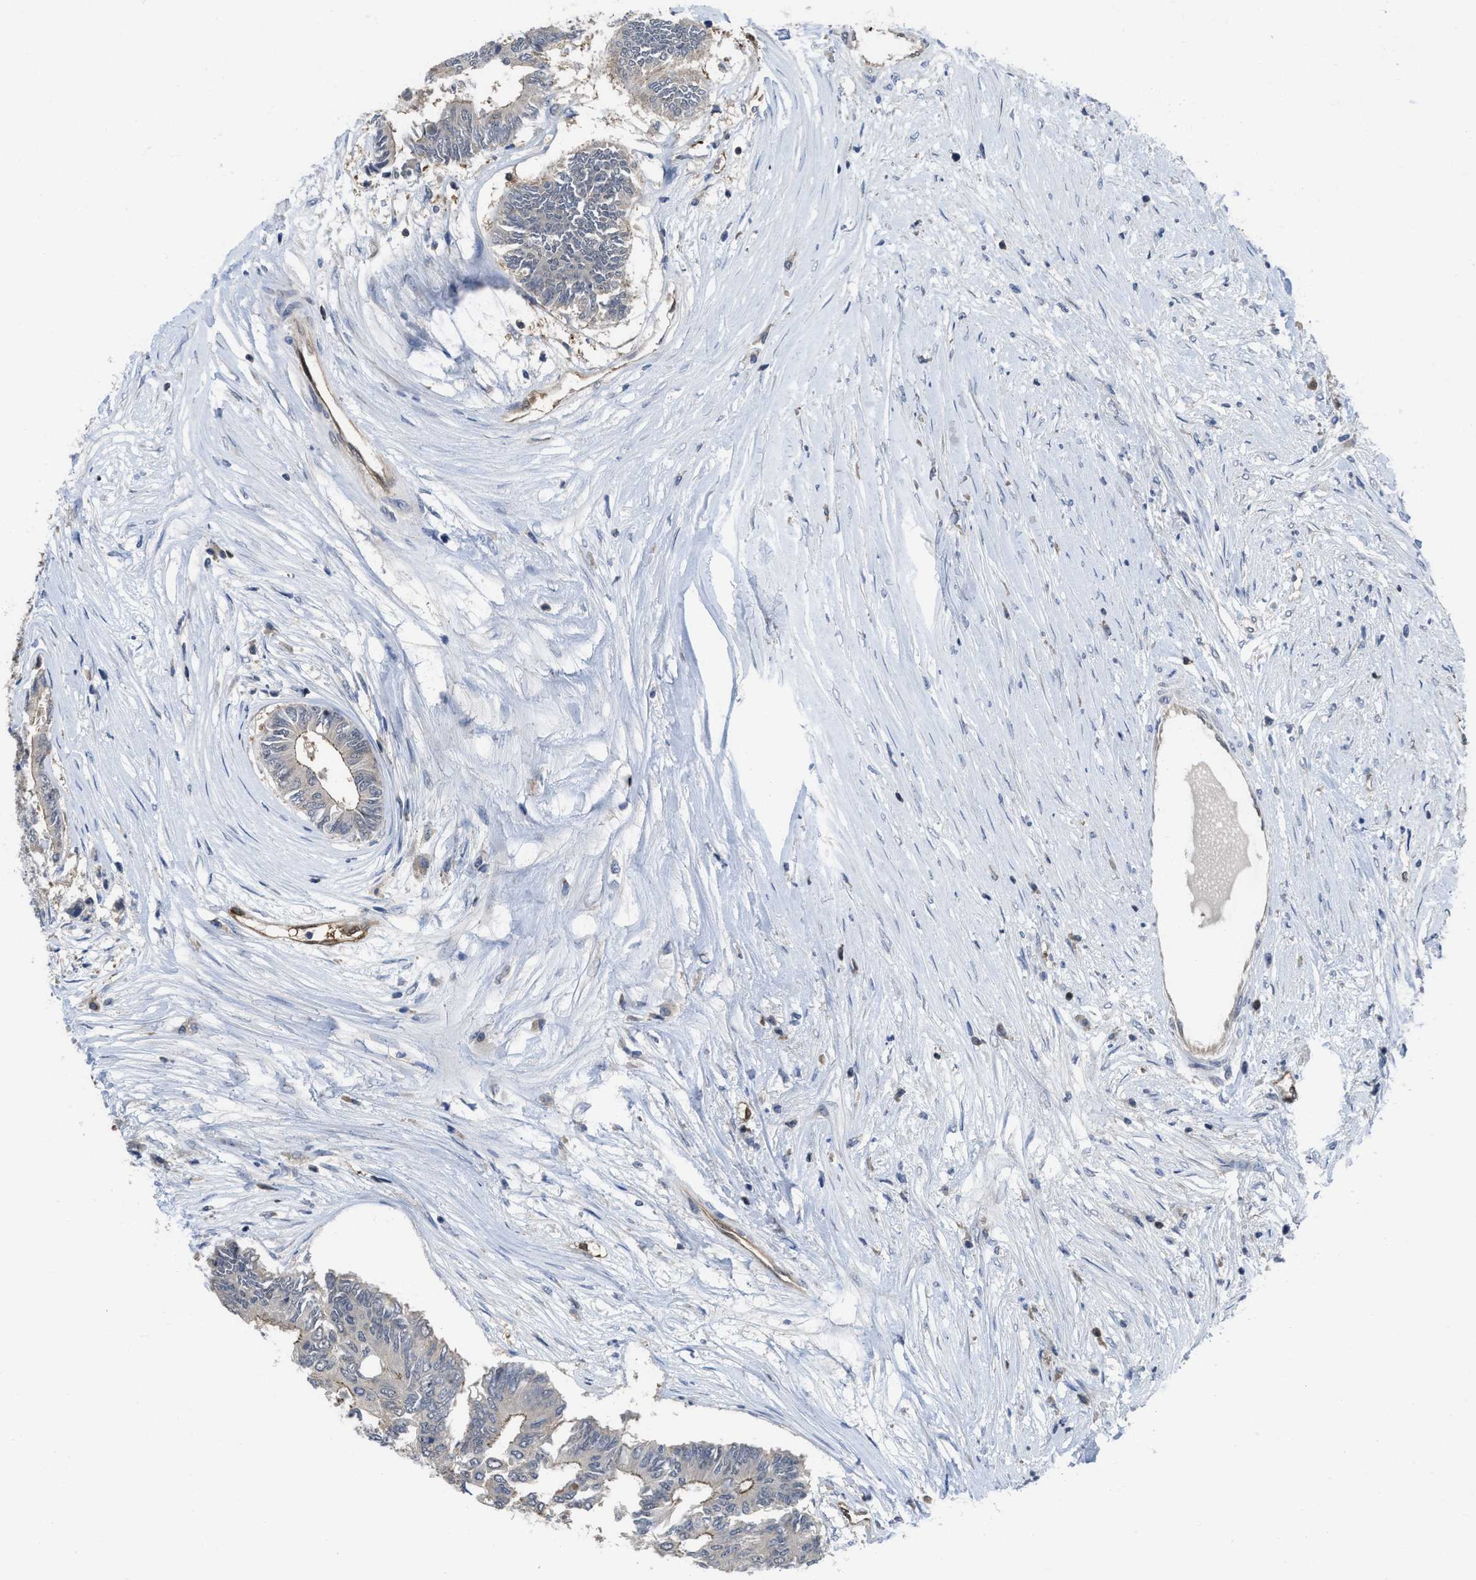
{"staining": {"intensity": "negative", "quantity": "none", "location": "none"}, "tissue": "colorectal cancer", "cell_type": "Tumor cells", "image_type": "cancer", "snomed": [{"axis": "morphology", "description": "Adenocarcinoma, NOS"}, {"axis": "topography", "description": "Rectum"}], "caption": "This is a image of IHC staining of adenocarcinoma (colorectal), which shows no positivity in tumor cells. The staining is performed using DAB (3,3'-diaminobenzidine) brown chromogen with nuclei counter-stained in using hematoxylin.", "gene": "LDAF1", "patient": {"sex": "male", "age": 63}}